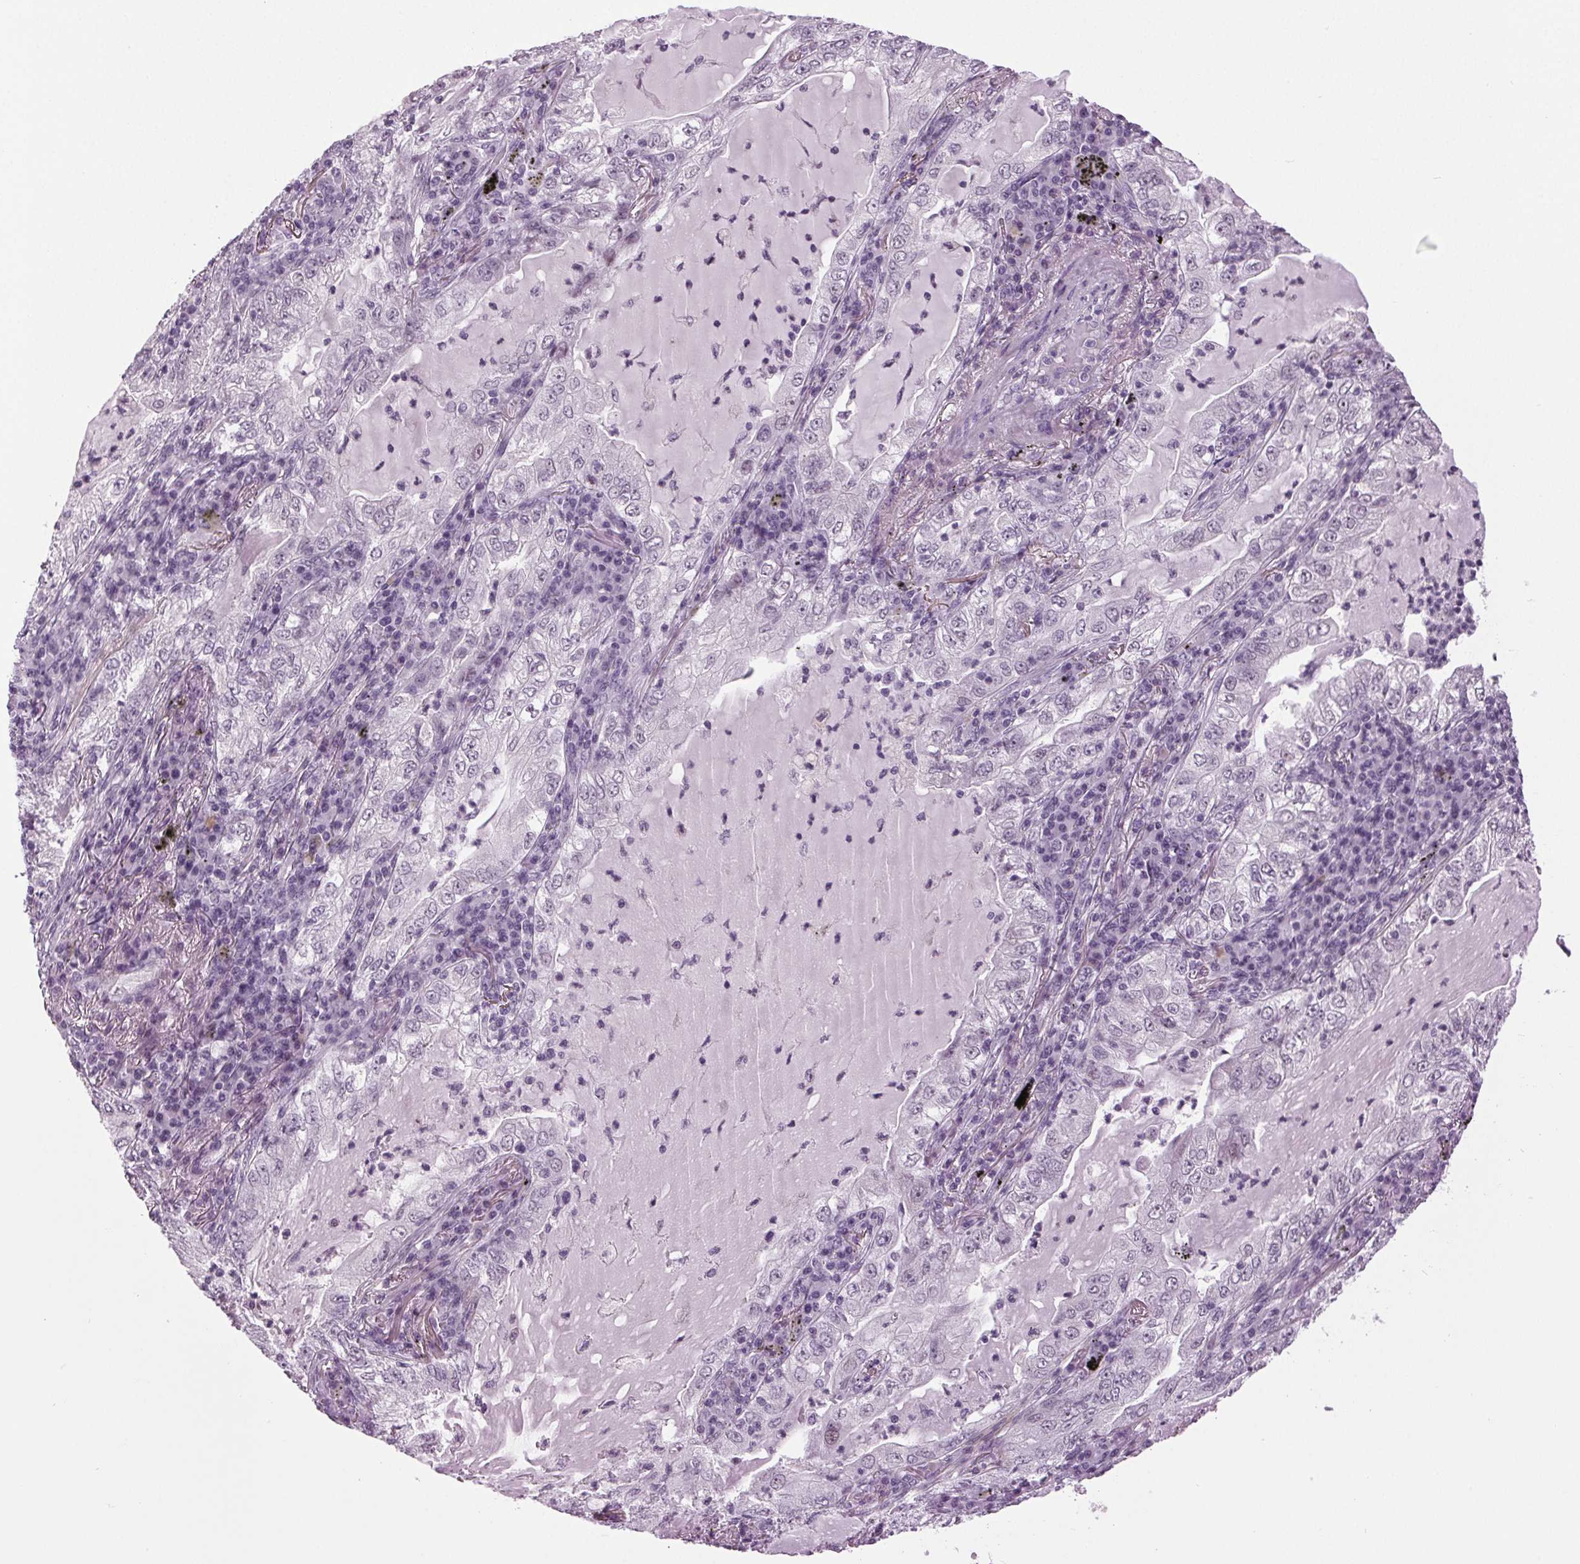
{"staining": {"intensity": "negative", "quantity": "none", "location": "none"}, "tissue": "lung cancer", "cell_type": "Tumor cells", "image_type": "cancer", "snomed": [{"axis": "morphology", "description": "Adenocarcinoma, NOS"}, {"axis": "topography", "description": "Lung"}], "caption": "Immunohistochemical staining of human lung cancer demonstrates no significant positivity in tumor cells.", "gene": "DNAH12", "patient": {"sex": "female", "age": 73}}